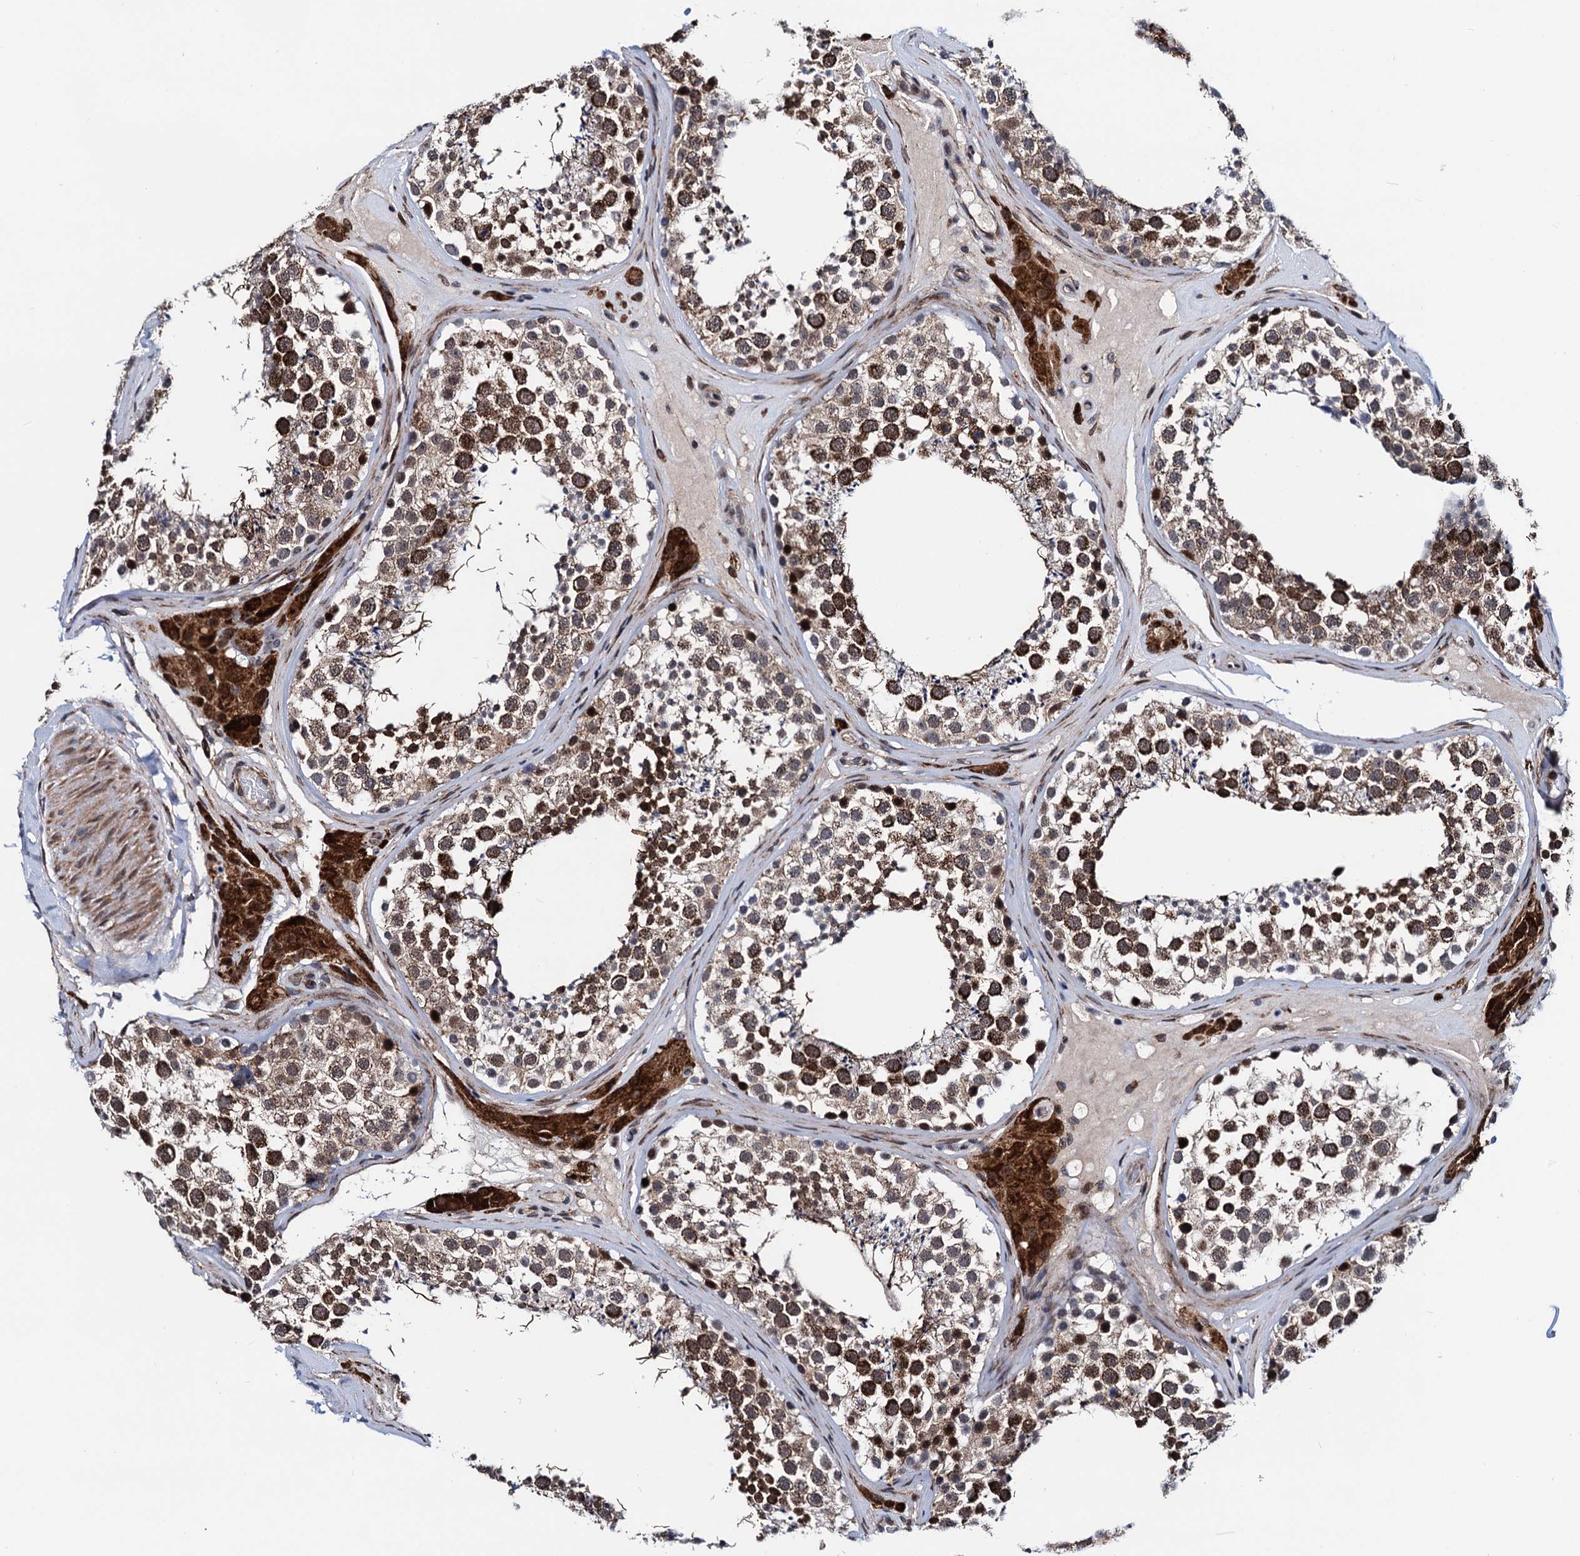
{"staining": {"intensity": "strong", "quantity": ">75%", "location": "cytoplasmic/membranous"}, "tissue": "testis", "cell_type": "Cells in seminiferous ducts", "image_type": "normal", "snomed": [{"axis": "morphology", "description": "Normal tissue, NOS"}, {"axis": "topography", "description": "Testis"}], "caption": "The photomicrograph demonstrates a brown stain indicating the presence of a protein in the cytoplasmic/membranous of cells in seminiferous ducts in testis. (Brightfield microscopy of DAB IHC at high magnification).", "gene": "COA4", "patient": {"sex": "male", "age": 46}}